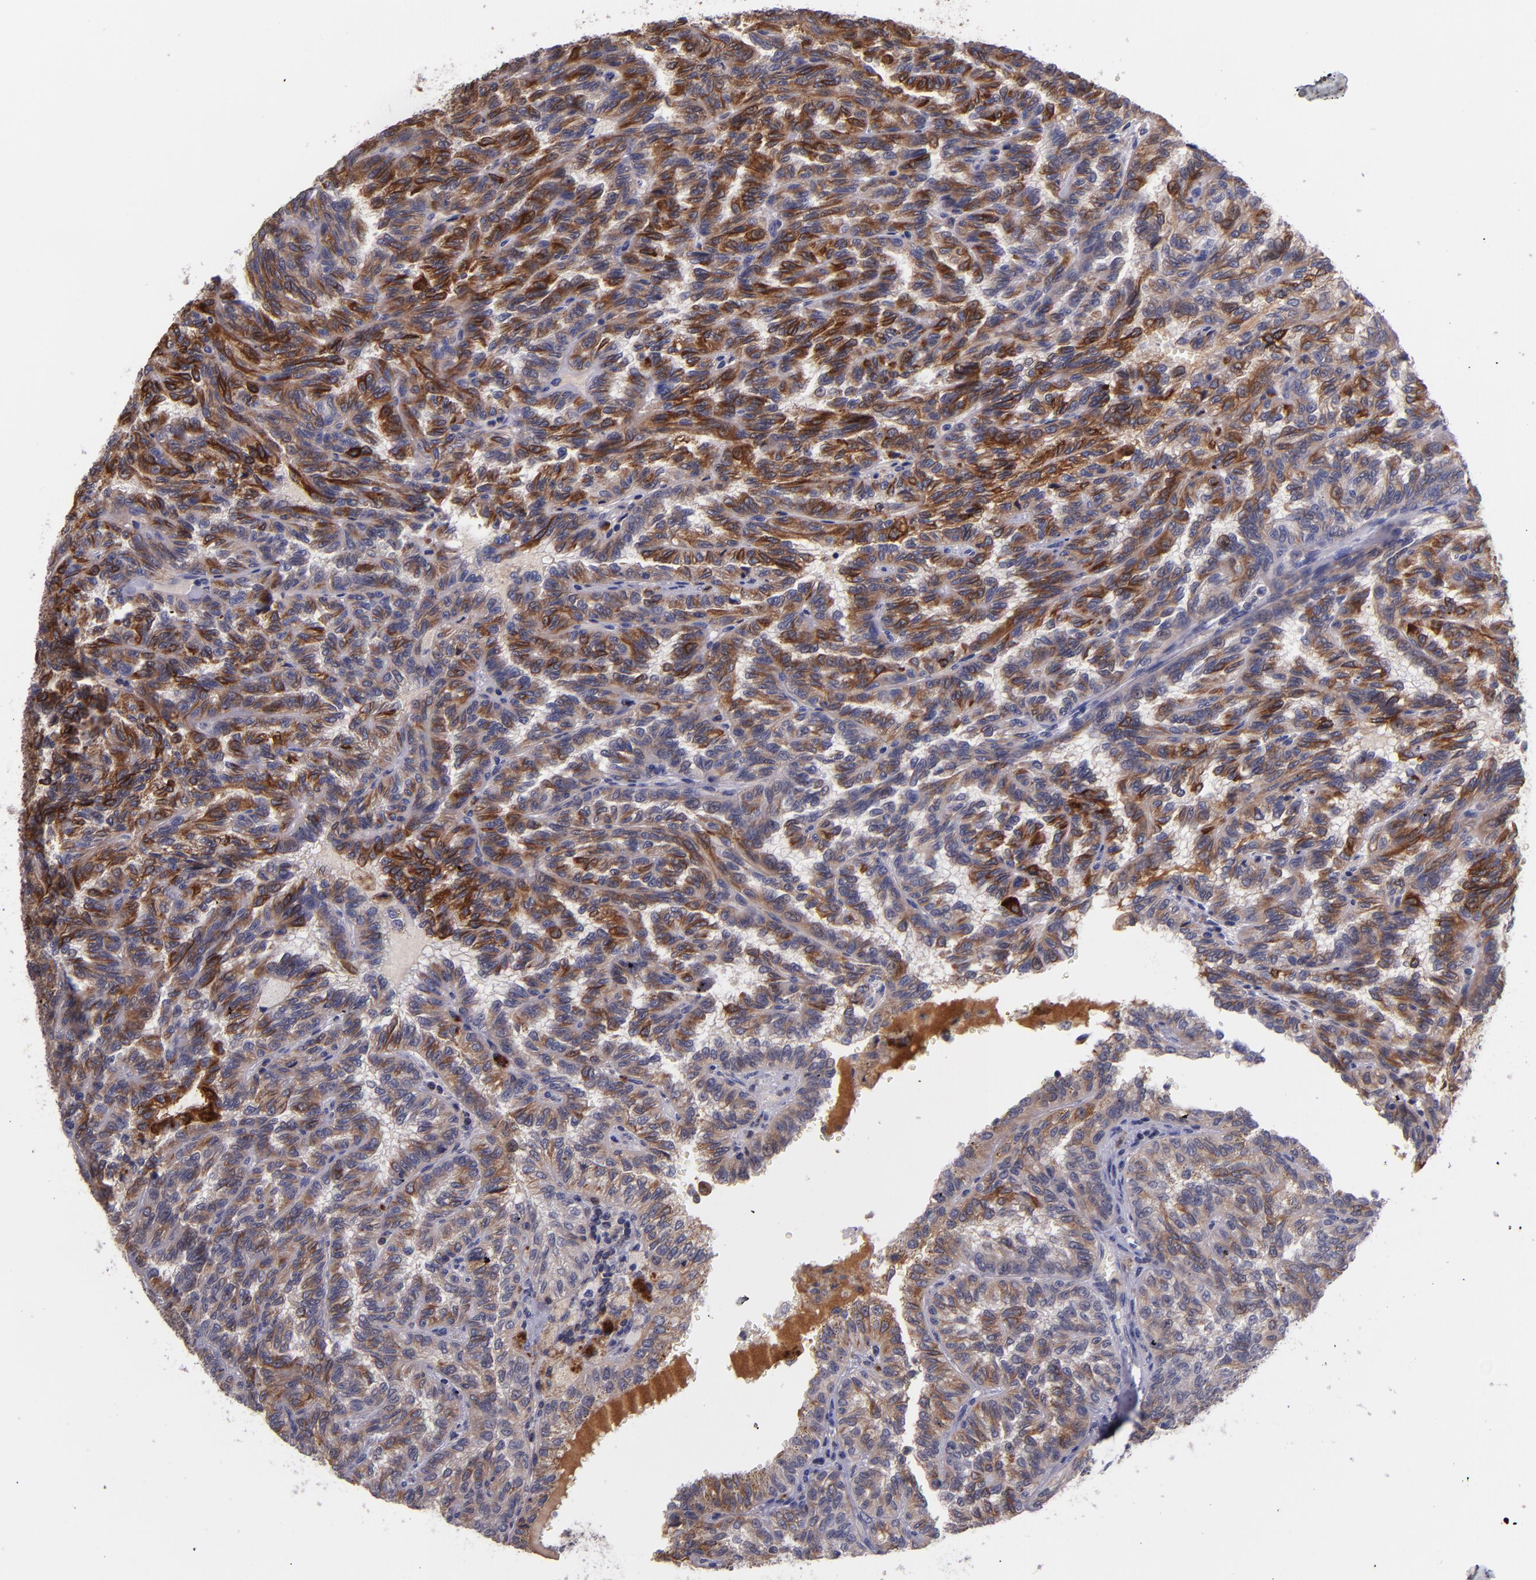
{"staining": {"intensity": "moderate", "quantity": ">75%", "location": "cytoplasmic/membranous"}, "tissue": "renal cancer", "cell_type": "Tumor cells", "image_type": "cancer", "snomed": [{"axis": "morphology", "description": "Inflammation, NOS"}, {"axis": "morphology", "description": "Adenocarcinoma, NOS"}, {"axis": "topography", "description": "Kidney"}], "caption": "Protein staining displays moderate cytoplasmic/membranous staining in about >75% of tumor cells in renal adenocarcinoma. (IHC, brightfield microscopy, high magnification).", "gene": "RBP4", "patient": {"sex": "male", "age": 68}}